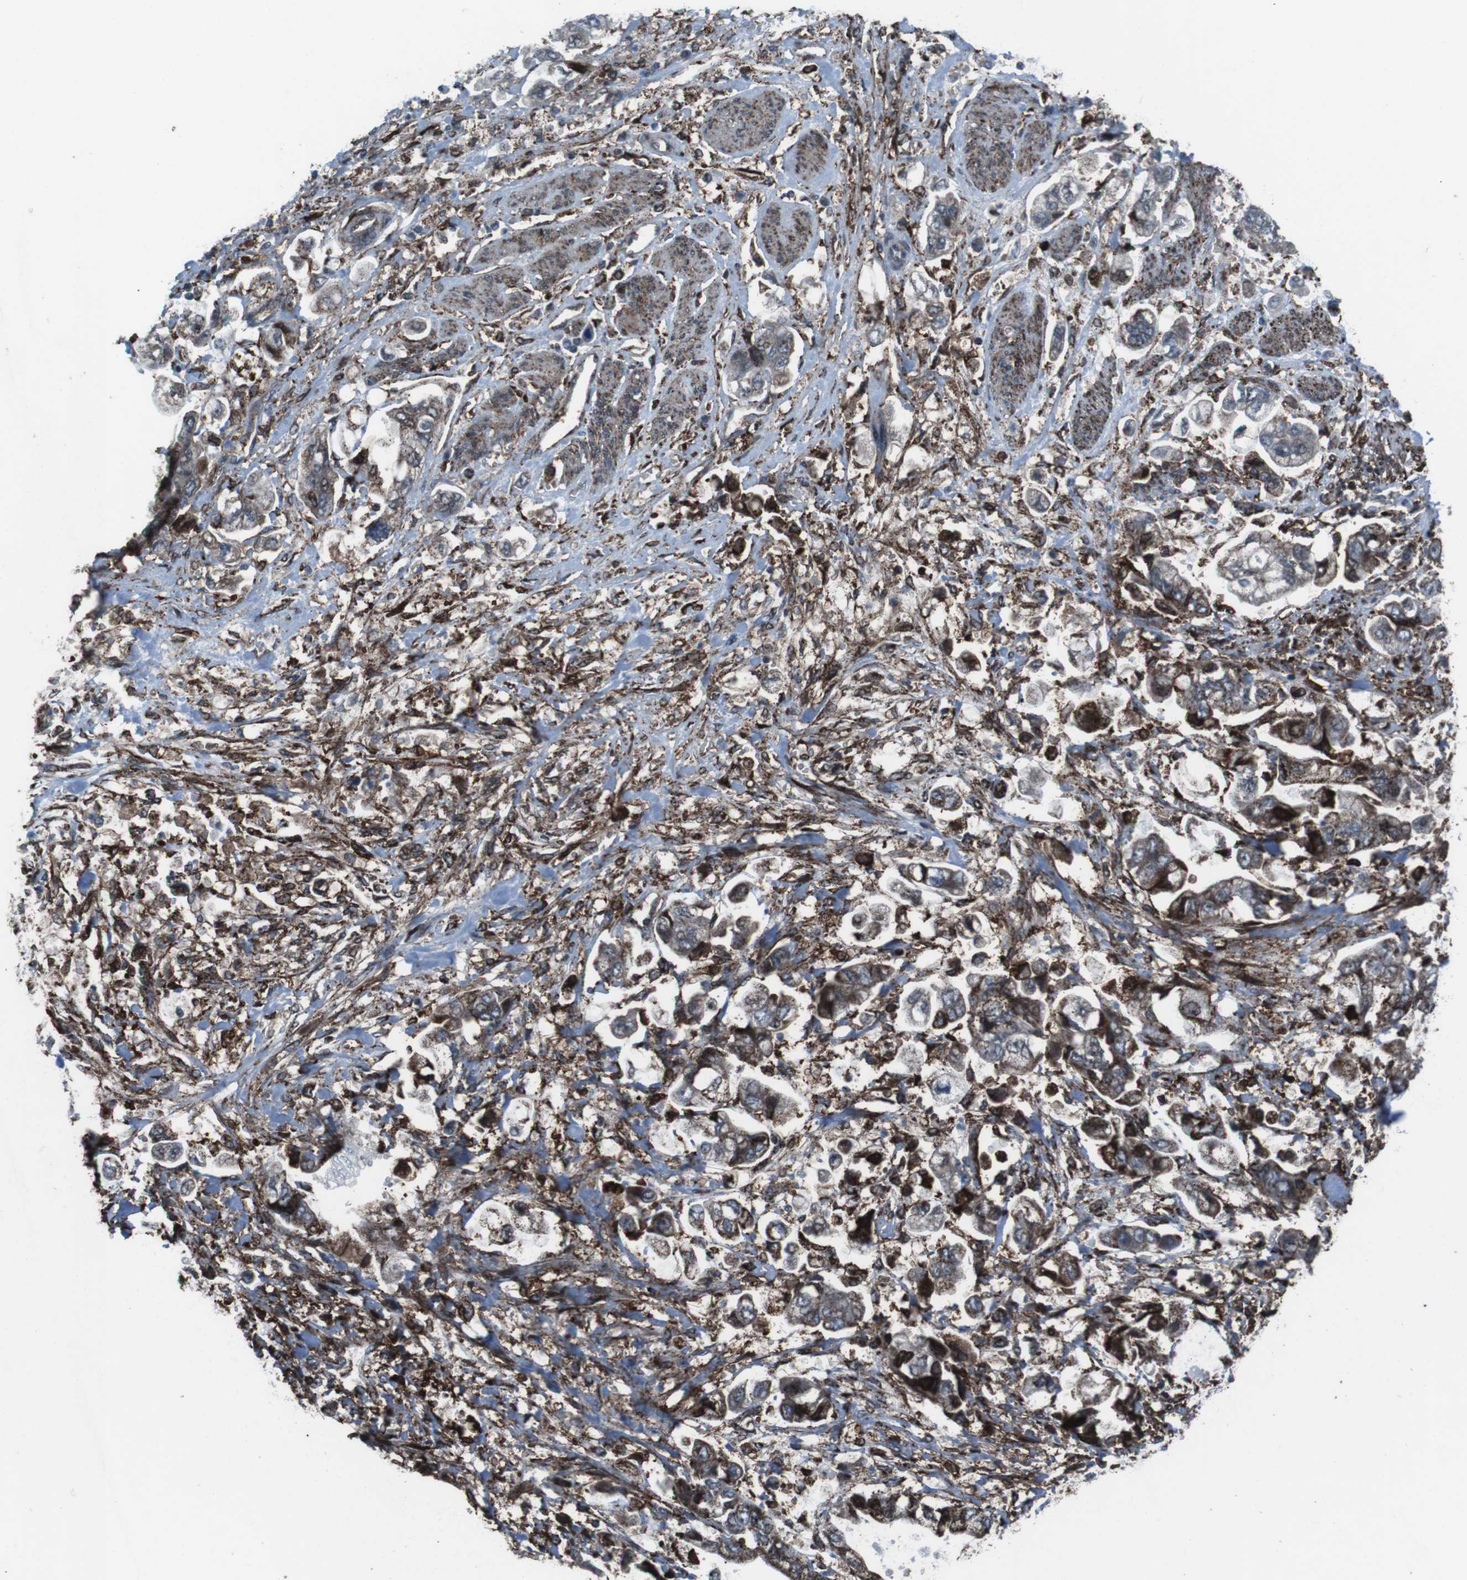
{"staining": {"intensity": "strong", "quantity": ">75%", "location": "cytoplasmic/membranous"}, "tissue": "stomach cancer", "cell_type": "Tumor cells", "image_type": "cancer", "snomed": [{"axis": "morphology", "description": "Normal tissue, NOS"}, {"axis": "morphology", "description": "Adenocarcinoma, NOS"}, {"axis": "topography", "description": "Stomach"}], "caption": "There is high levels of strong cytoplasmic/membranous expression in tumor cells of stomach adenocarcinoma, as demonstrated by immunohistochemical staining (brown color).", "gene": "GDF10", "patient": {"sex": "male", "age": 62}}